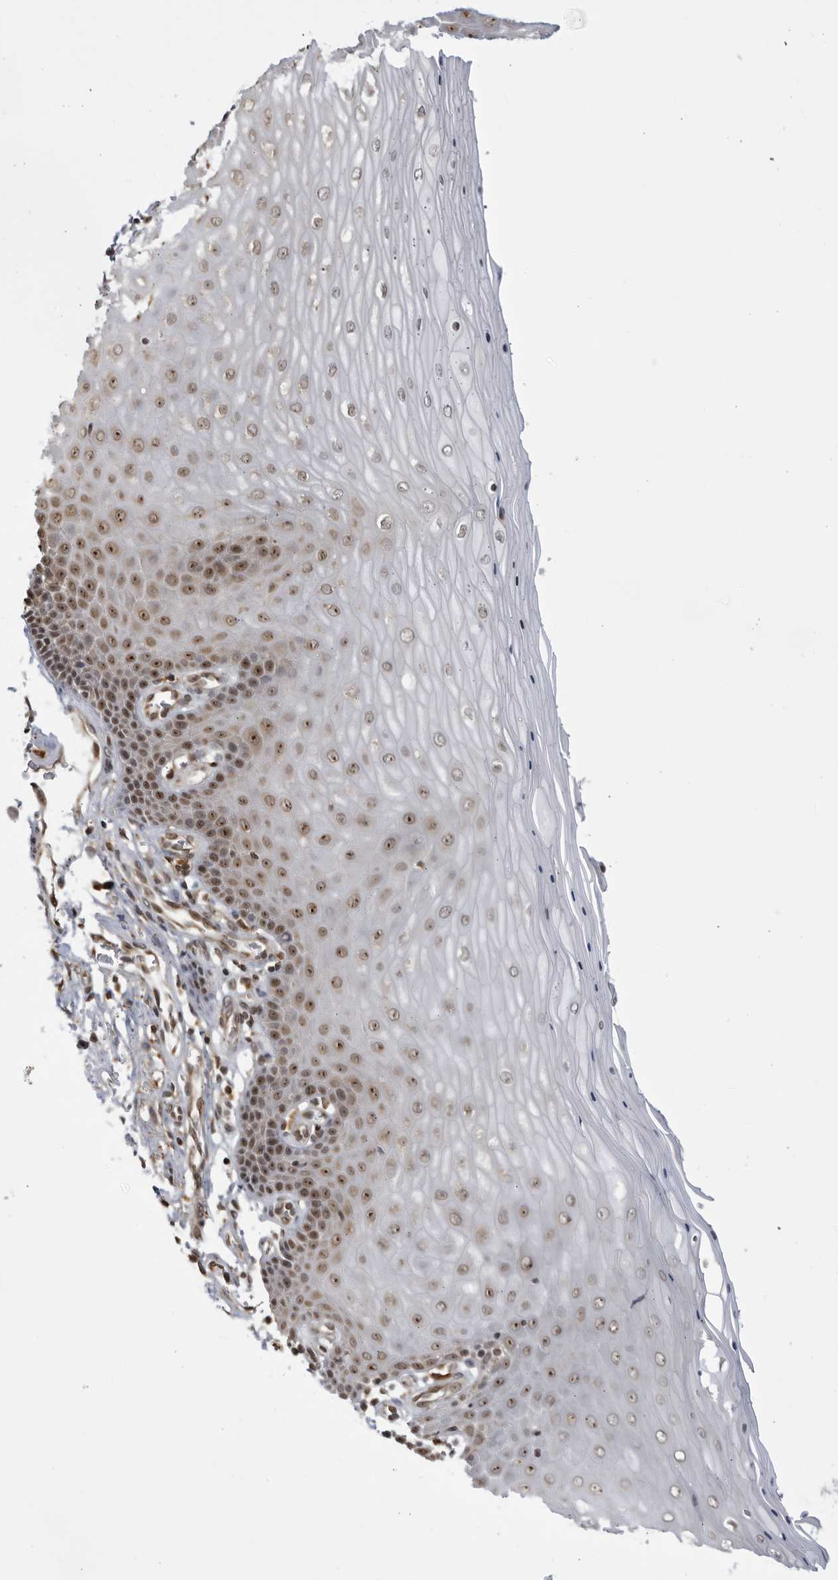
{"staining": {"intensity": "weak", "quantity": ">75%", "location": "cytoplasmic/membranous"}, "tissue": "cervix", "cell_type": "Glandular cells", "image_type": "normal", "snomed": [{"axis": "morphology", "description": "Normal tissue, NOS"}, {"axis": "topography", "description": "Cervix"}], "caption": "DAB immunohistochemical staining of unremarkable cervix demonstrates weak cytoplasmic/membranous protein expression in approximately >75% of glandular cells.", "gene": "RASGEF1C", "patient": {"sex": "female", "age": 55}}